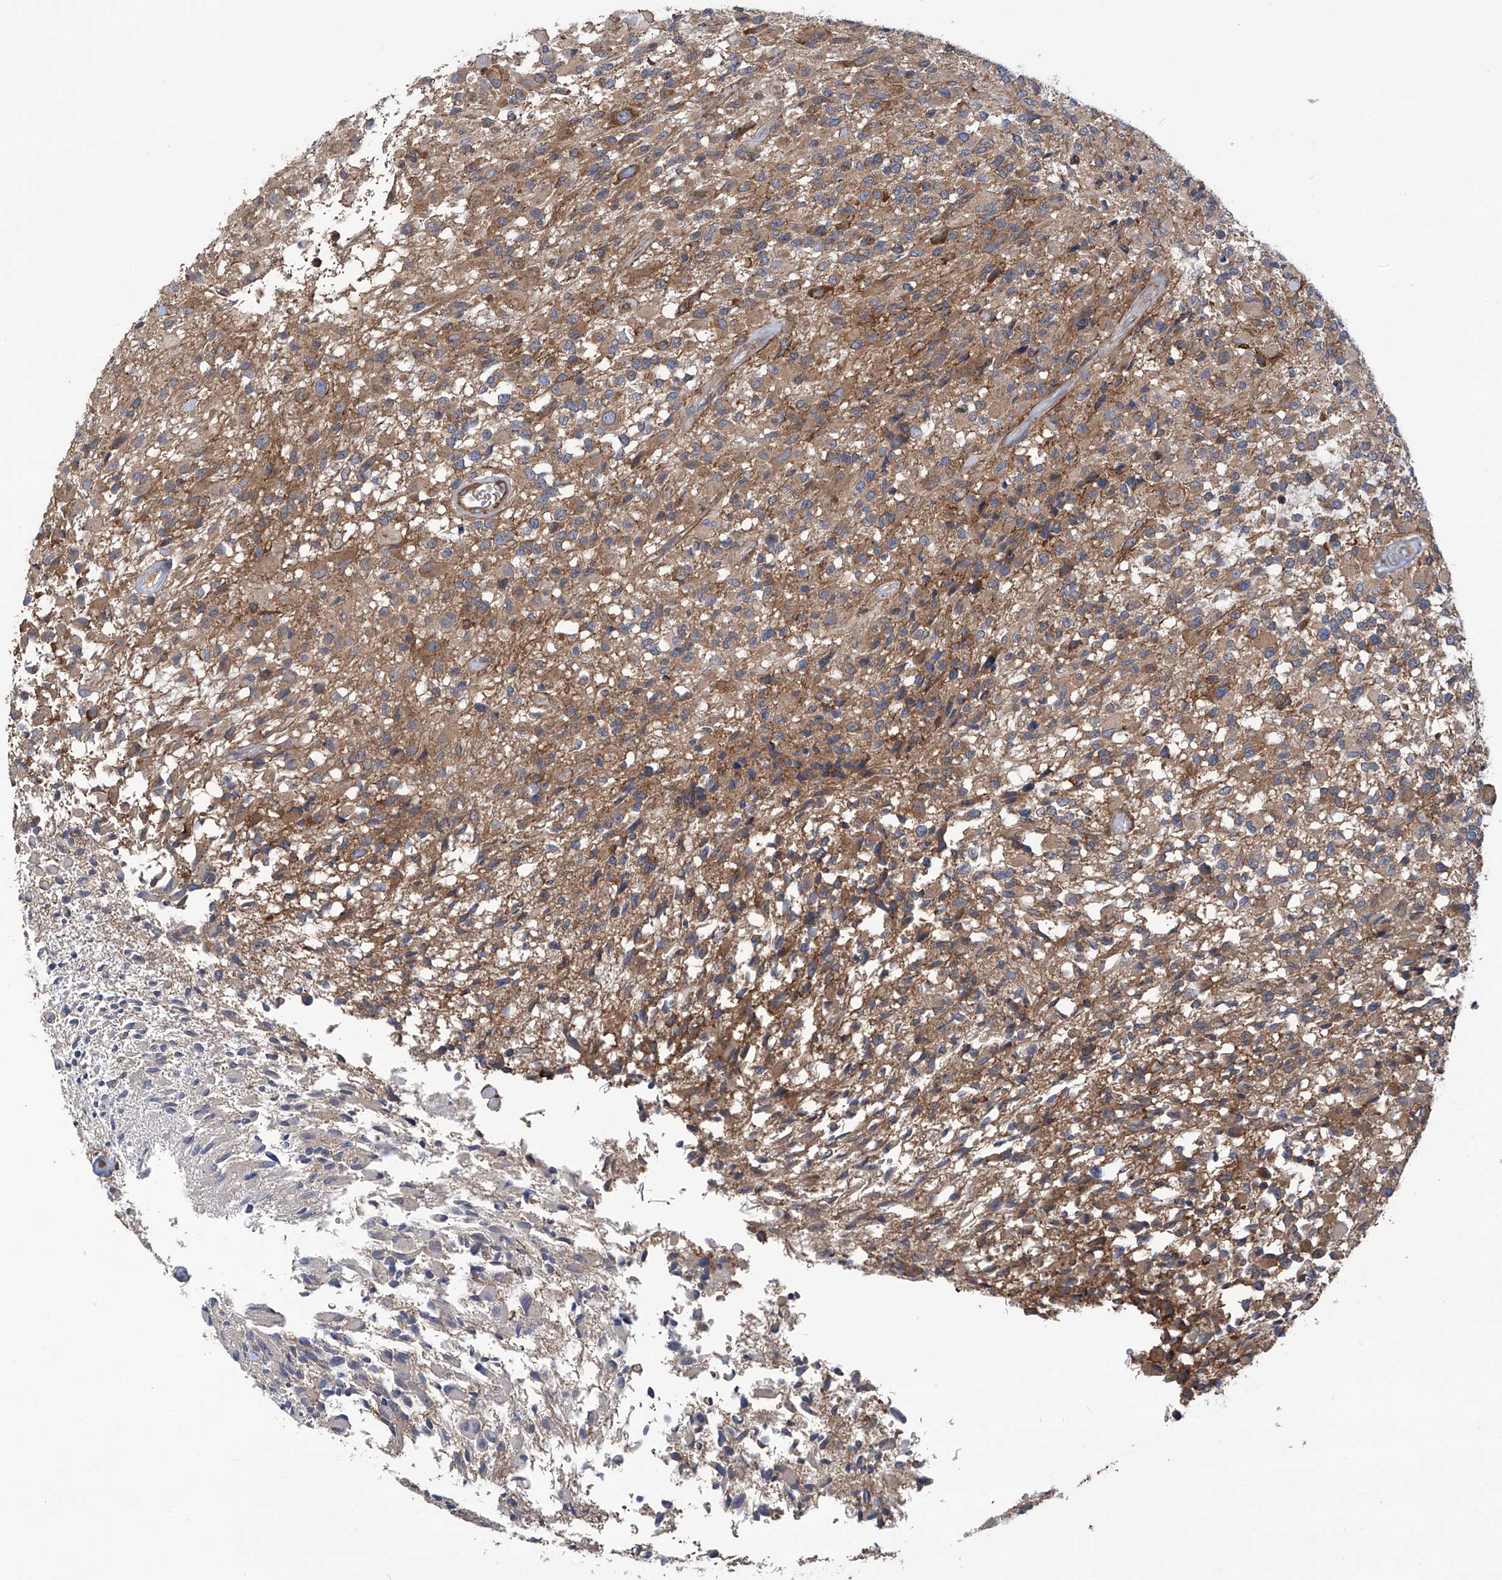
{"staining": {"intensity": "moderate", "quantity": ">75%", "location": "cytoplasmic/membranous"}, "tissue": "glioma", "cell_type": "Tumor cells", "image_type": "cancer", "snomed": [{"axis": "morphology", "description": "Glioma, malignant, High grade"}, {"axis": "morphology", "description": "Glioblastoma, NOS"}, {"axis": "topography", "description": "Brain"}], "caption": "About >75% of tumor cells in glioma demonstrate moderate cytoplasmic/membranous protein expression as visualized by brown immunohistochemical staining.", "gene": "SENP2", "patient": {"sex": "male", "age": 60}}